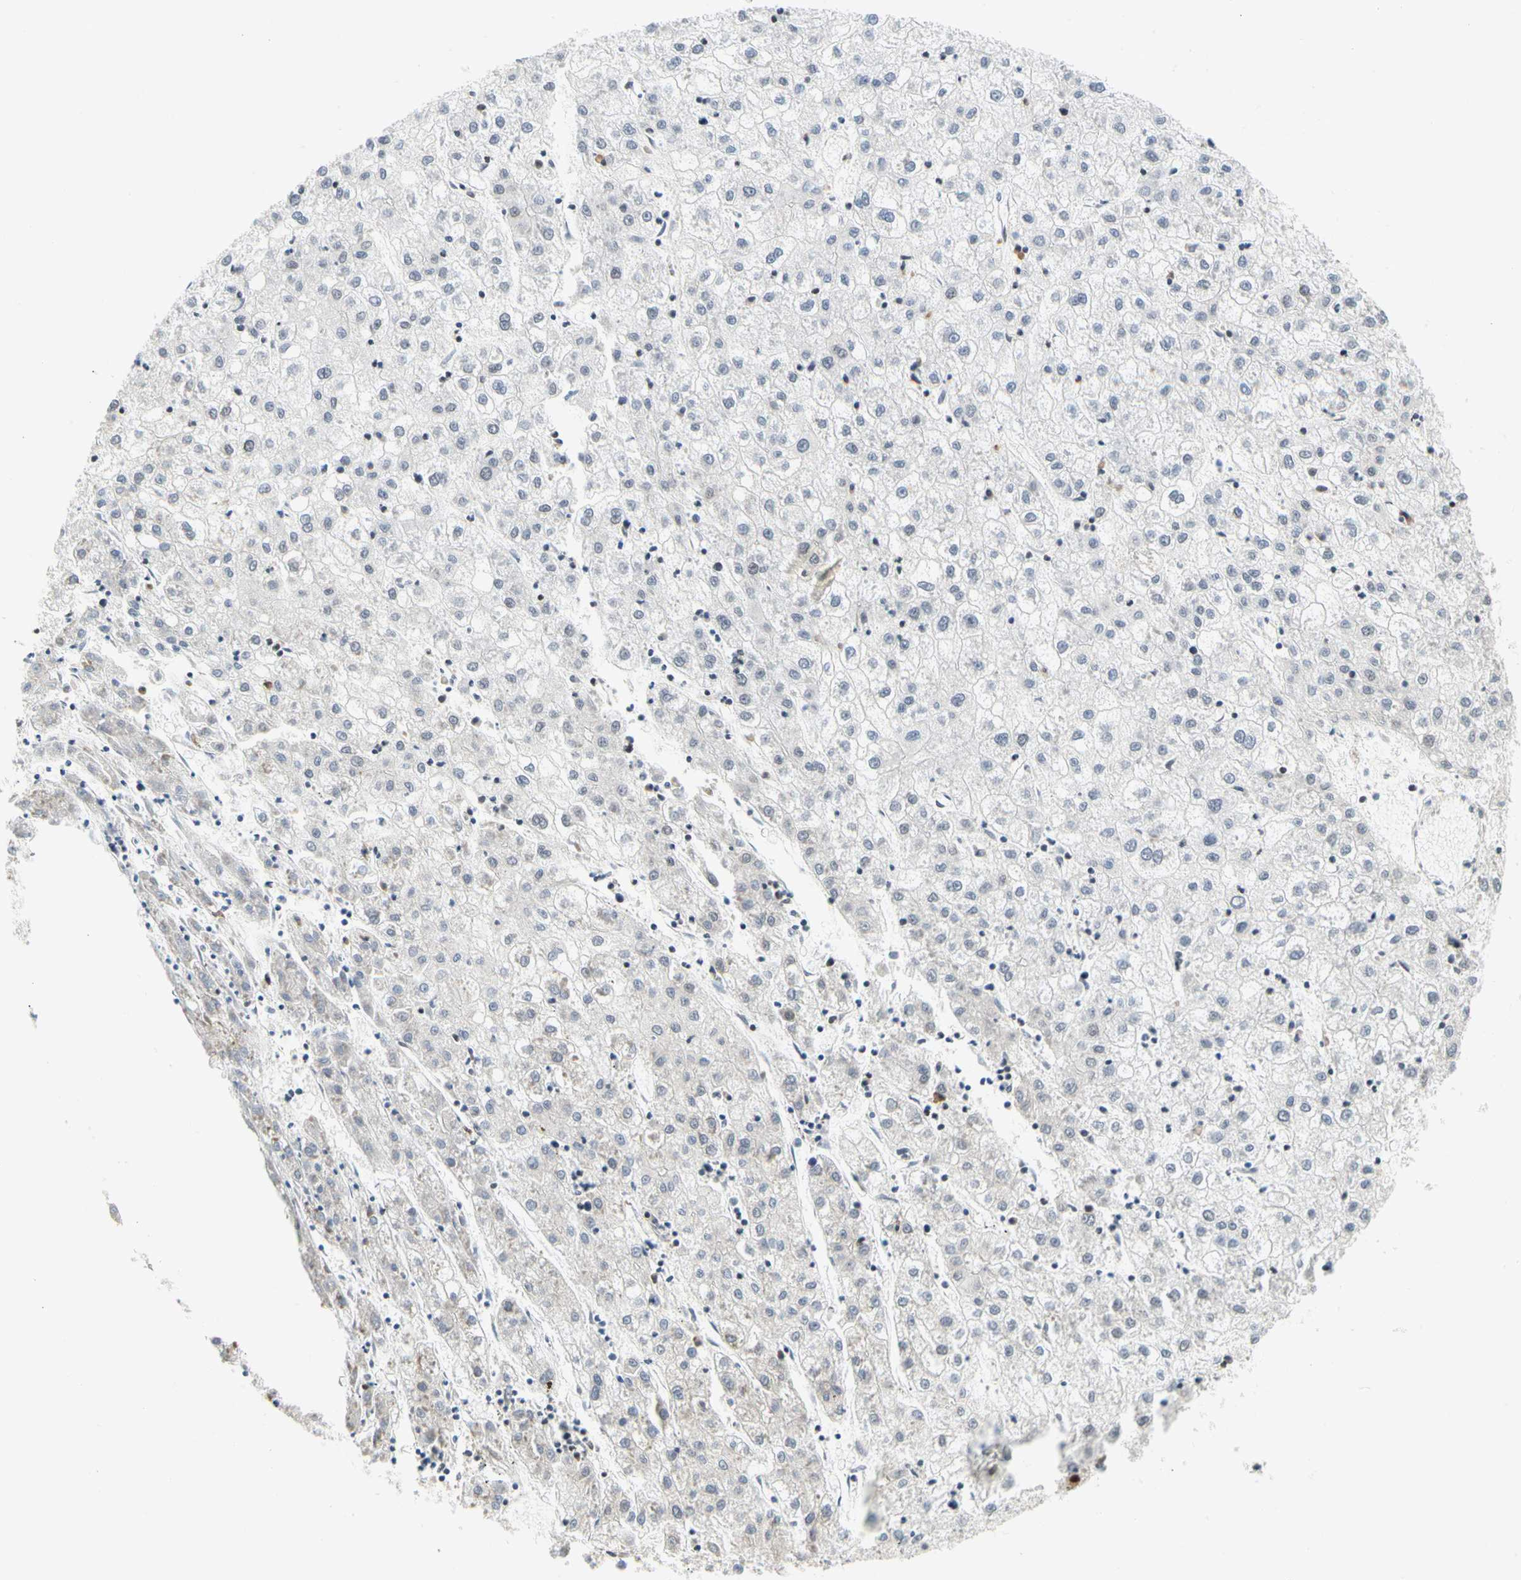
{"staining": {"intensity": "negative", "quantity": "none", "location": "none"}, "tissue": "liver cancer", "cell_type": "Tumor cells", "image_type": "cancer", "snomed": [{"axis": "morphology", "description": "Carcinoma, Hepatocellular, NOS"}, {"axis": "topography", "description": "Liver"}], "caption": "A micrograph of liver cancer stained for a protein exhibits no brown staining in tumor cells.", "gene": "ZSCAN16", "patient": {"sex": "male", "age": 72}}